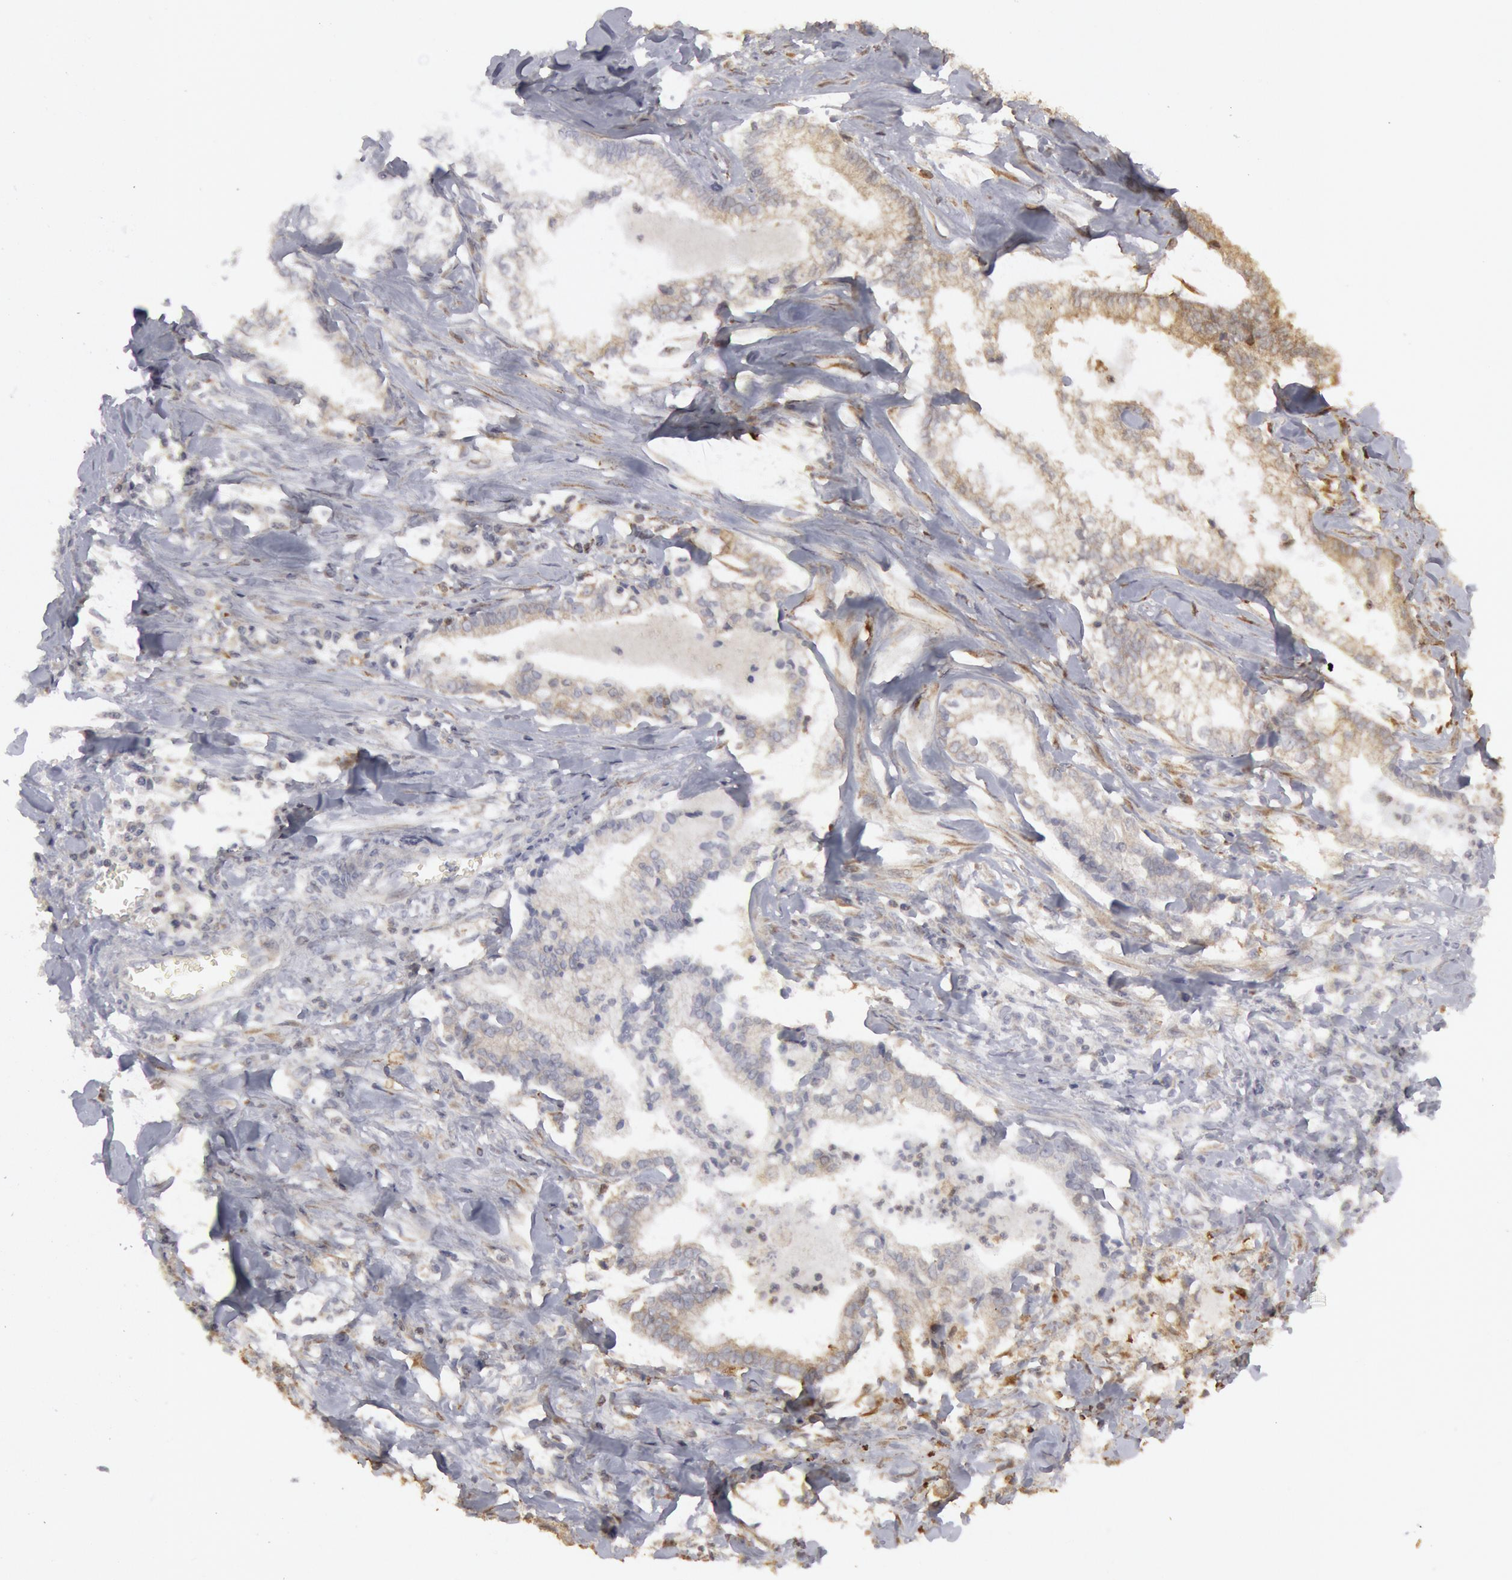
{"staining": {"intensity": "negative", "quantity": "none", "location": "none"}, "tissue": "liver cancer", "cell_type": "Tumor cells", "image_type": "cancer", "snomed": [{"axis": "morphology", "description": "Cholangiocarcinoma"}, {"axis": "topography", "description": "Liver"}], "caption": "Image shows no protein staining in tumor cells of liver cholangiocarcinoma tissue.", "gene": "OSBPL8", "patient": {"sex": "male", "age": 57}}